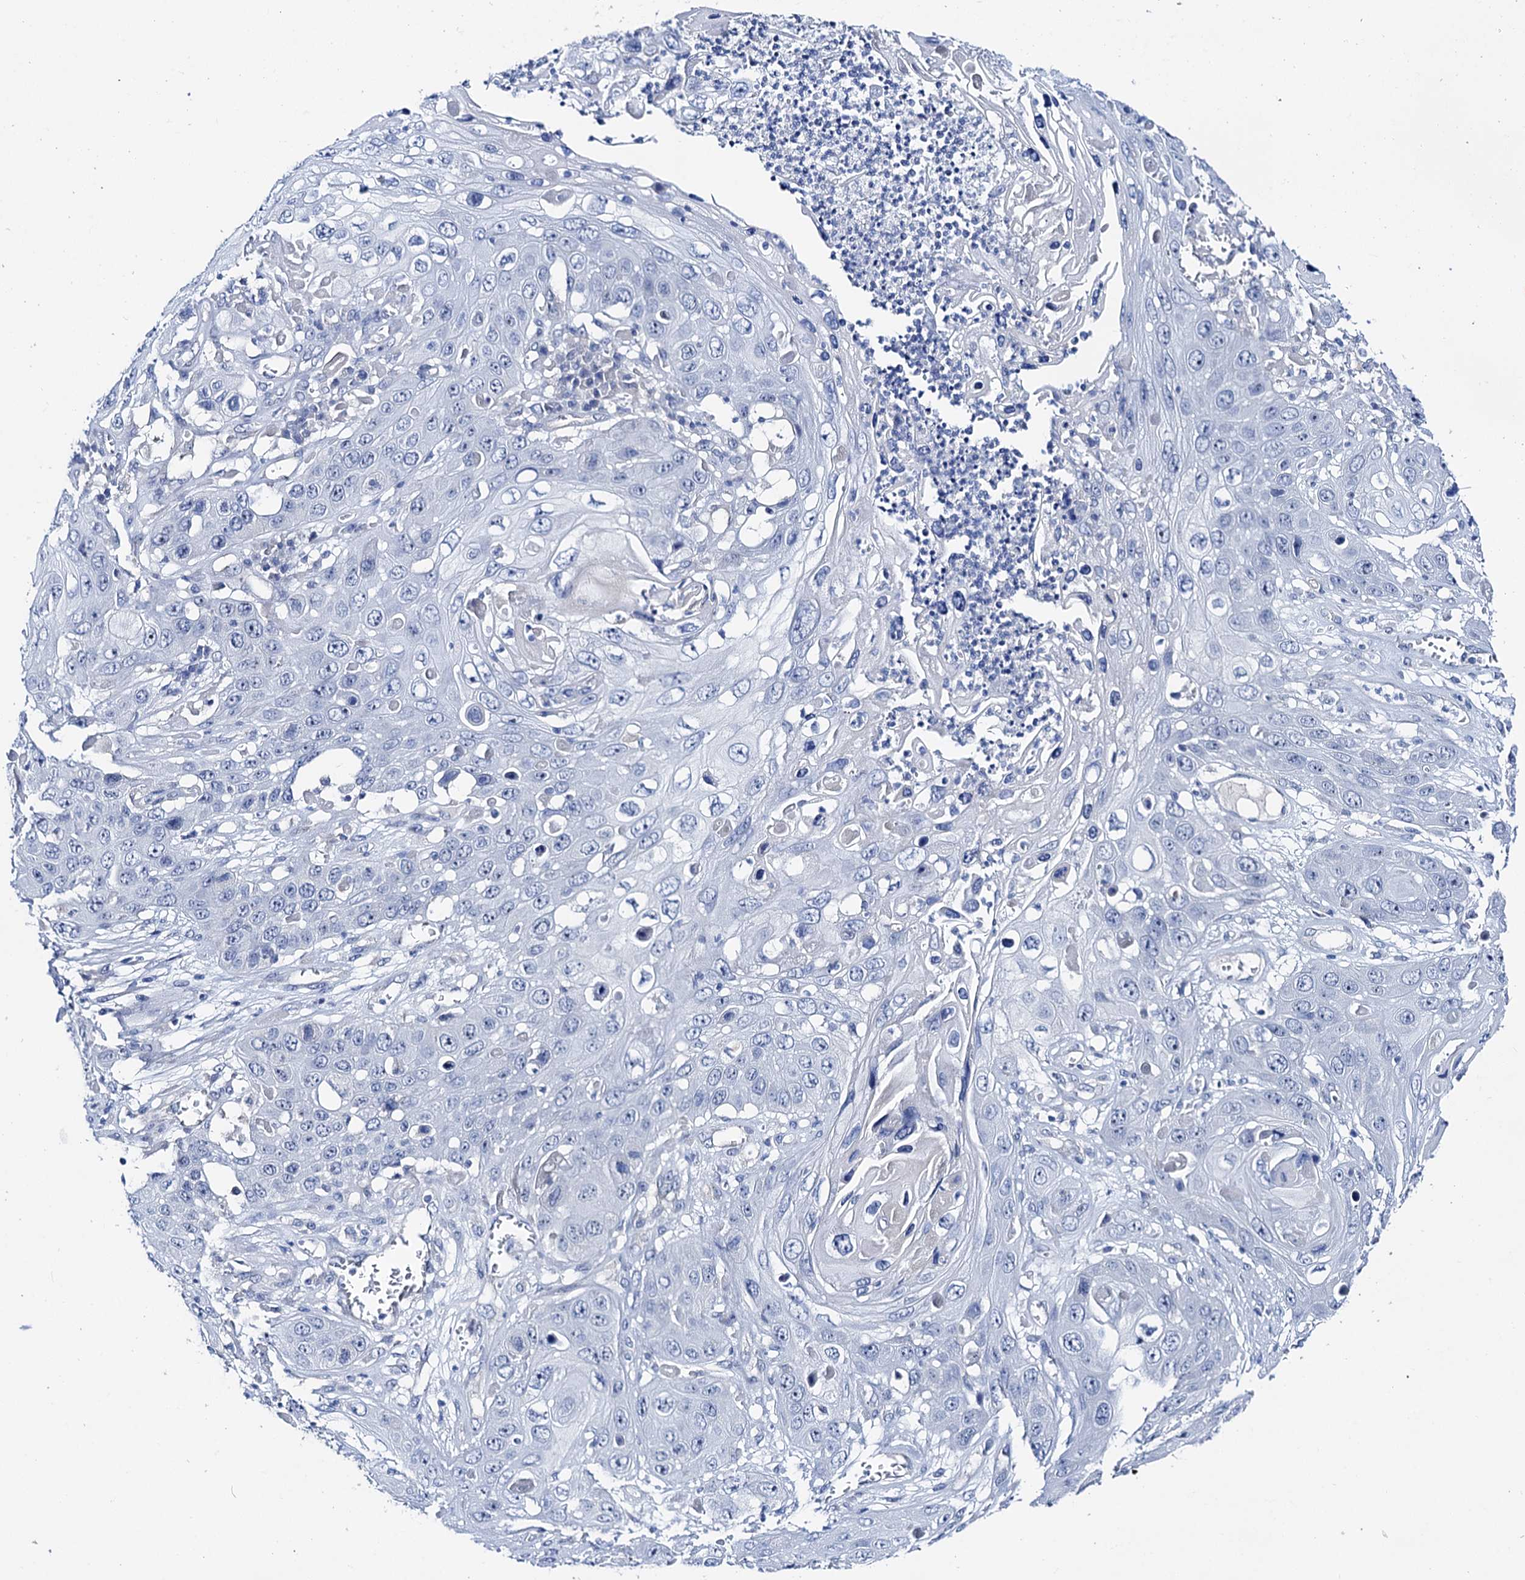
{"staining": {"intensity": "negative", "quantity": "none", "location": "none"}, "tissue": "skin cancer", "cell_type": "Tumor cells", "image_type": "cancer", "snomed": [{"axis": "morphology", "description": "Squamous cell carcinoma, NOS"}, {"axis": "topography", "description": "Skin"}], "caption": "Micrograph shows no significant protein positivity in tumor cells of skin squamous cell carcinoma. Brightfield microscopy of immunohistochemistry (IHC) stained with DAB (3,3'-diaminobenzidine) (brown) and hematoxylin (blue), captured at high magnification.", "gene": "SHROOM1", "patient": {"sex": "male", "age": 55}}